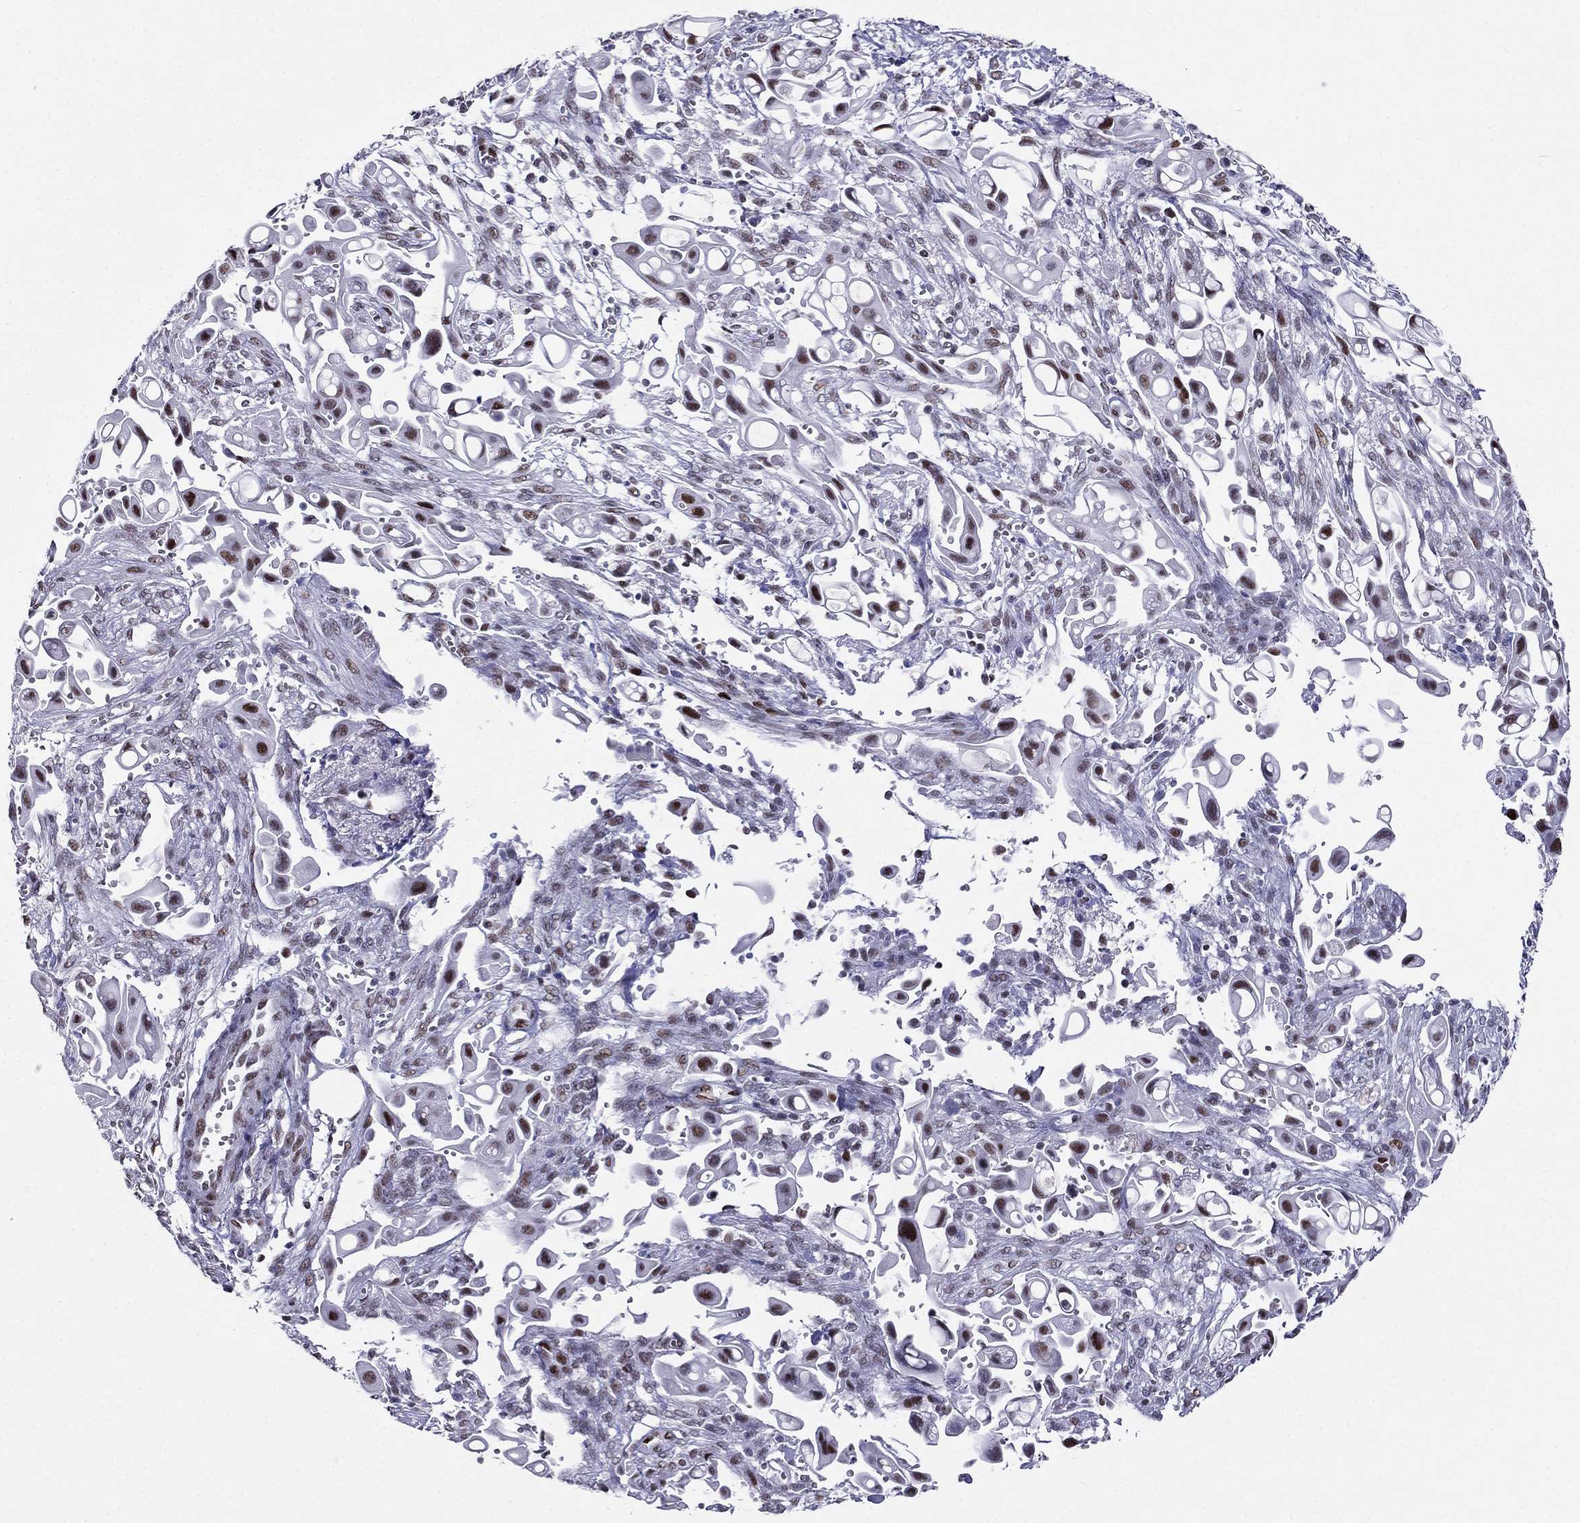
{"staining": {"intensity": "moderate", "quantity": "25%-75%", "location": "nuclear"}, "tissue": "pancreatic cancer", "cell_type": "Tumor cells", "image_type": "cancer", "snomed": [{"axis": "morphology", "description": "Adenocarcinoma, NOS"}, {"axis": "topography", "description": "Pancreas"}], "caption": "Tumor cells show medium levels of moderate nuclear staining in about 25%-75% of cells in pancreatic cancer (adenocarcinoma).", "gene": "PPM1G", "patient": {"sex": "male", "age": 50}}